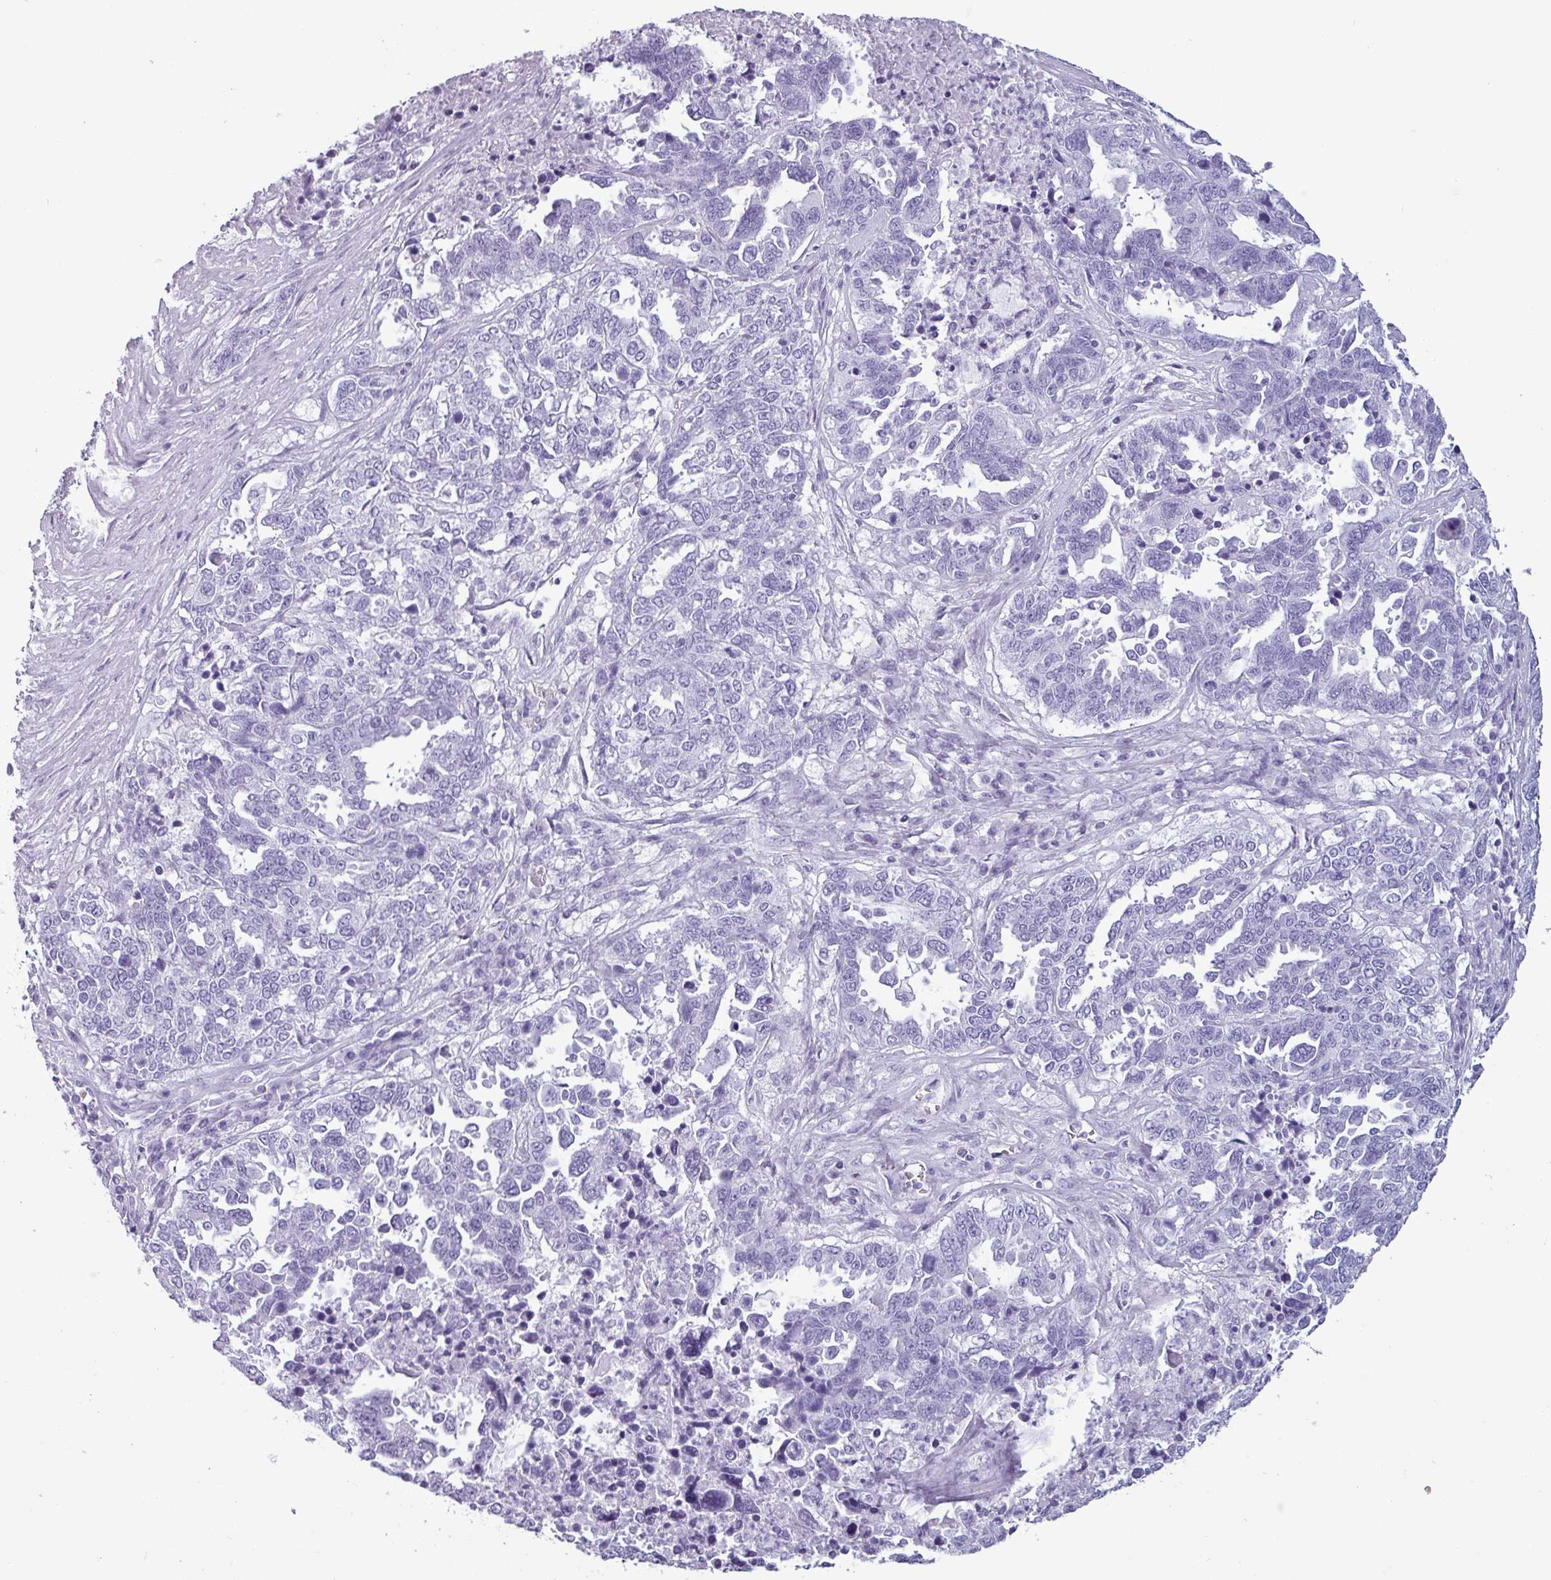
{"staining": {"intensity": "negative", "quantity": "none", "location": "none"}, "tissue": "ovarian cancer", "cell_type": "Tumor cells", "image_type": "cancer", "snomed": [{"axis": "morphology", "description": "Carcinoma, endometroid"}, {"axis": "topography", "description": "Ovary"}], "caption": "A histopathology image of human endometroid carcinoma (ovarian) is negative for staining in tumor cells.", "gene": "CRYBB2", "patient": {"sex": "female", "age": 62}}